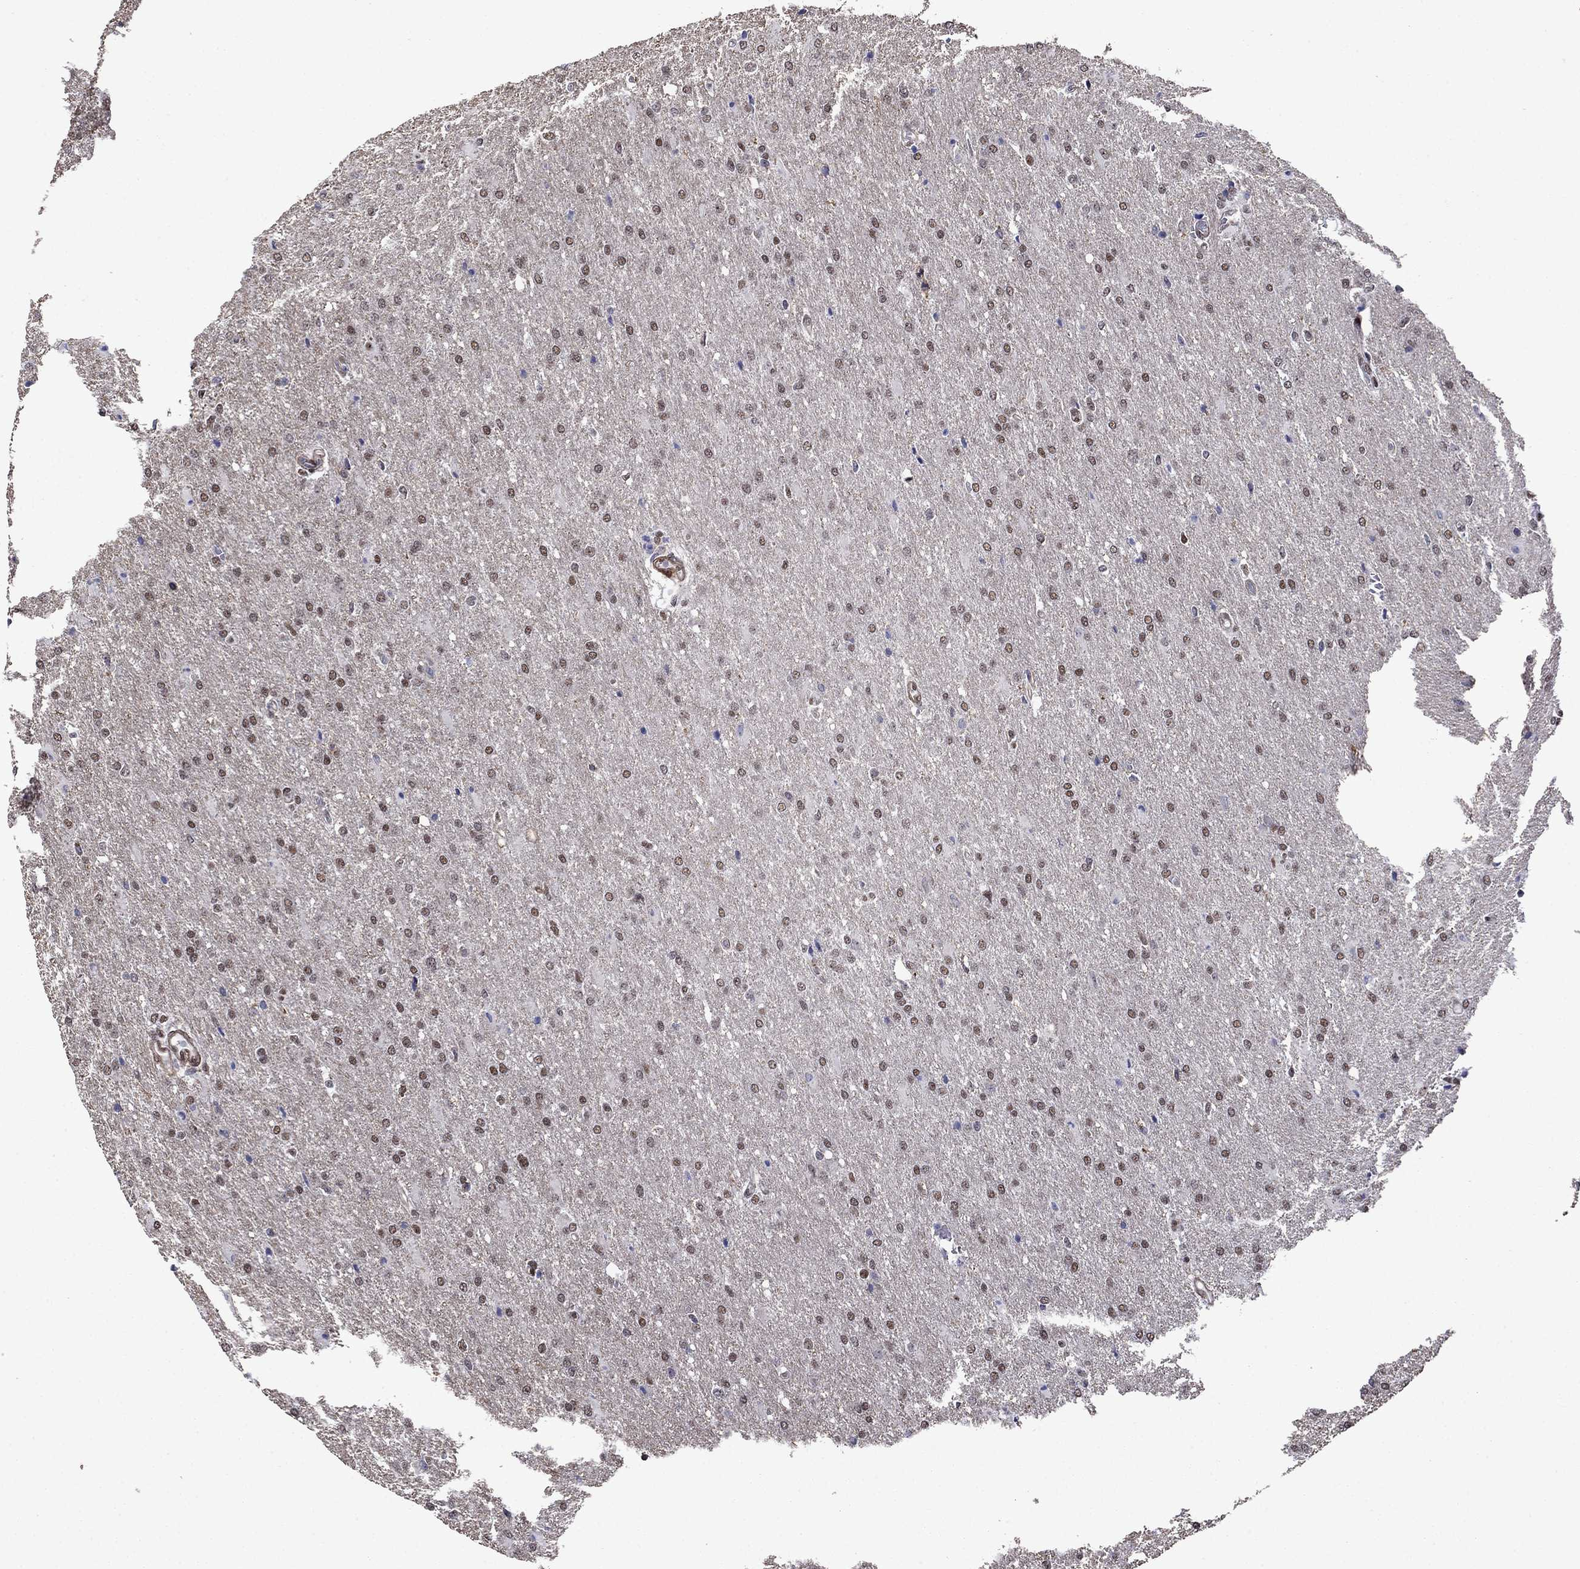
{"staining": {"intensity": "moderate", "quantity": "<25%", "location": "nuclear"}, "tissue": "glioma", "cell_type": "Tumor cells", "image_type": "cancer", "snomed": [{"axis": "morphology", "description": "Glioma, malignant, High grade"}, {"axis": "topography", "description": "Brain"}], "caption": "The image demonstrates a brown stain indicating the presence of a protein in the nuclear of tumor cells in glioma.", "gene": "SURF2", "patient": {"sex": "male", "age": 68}}